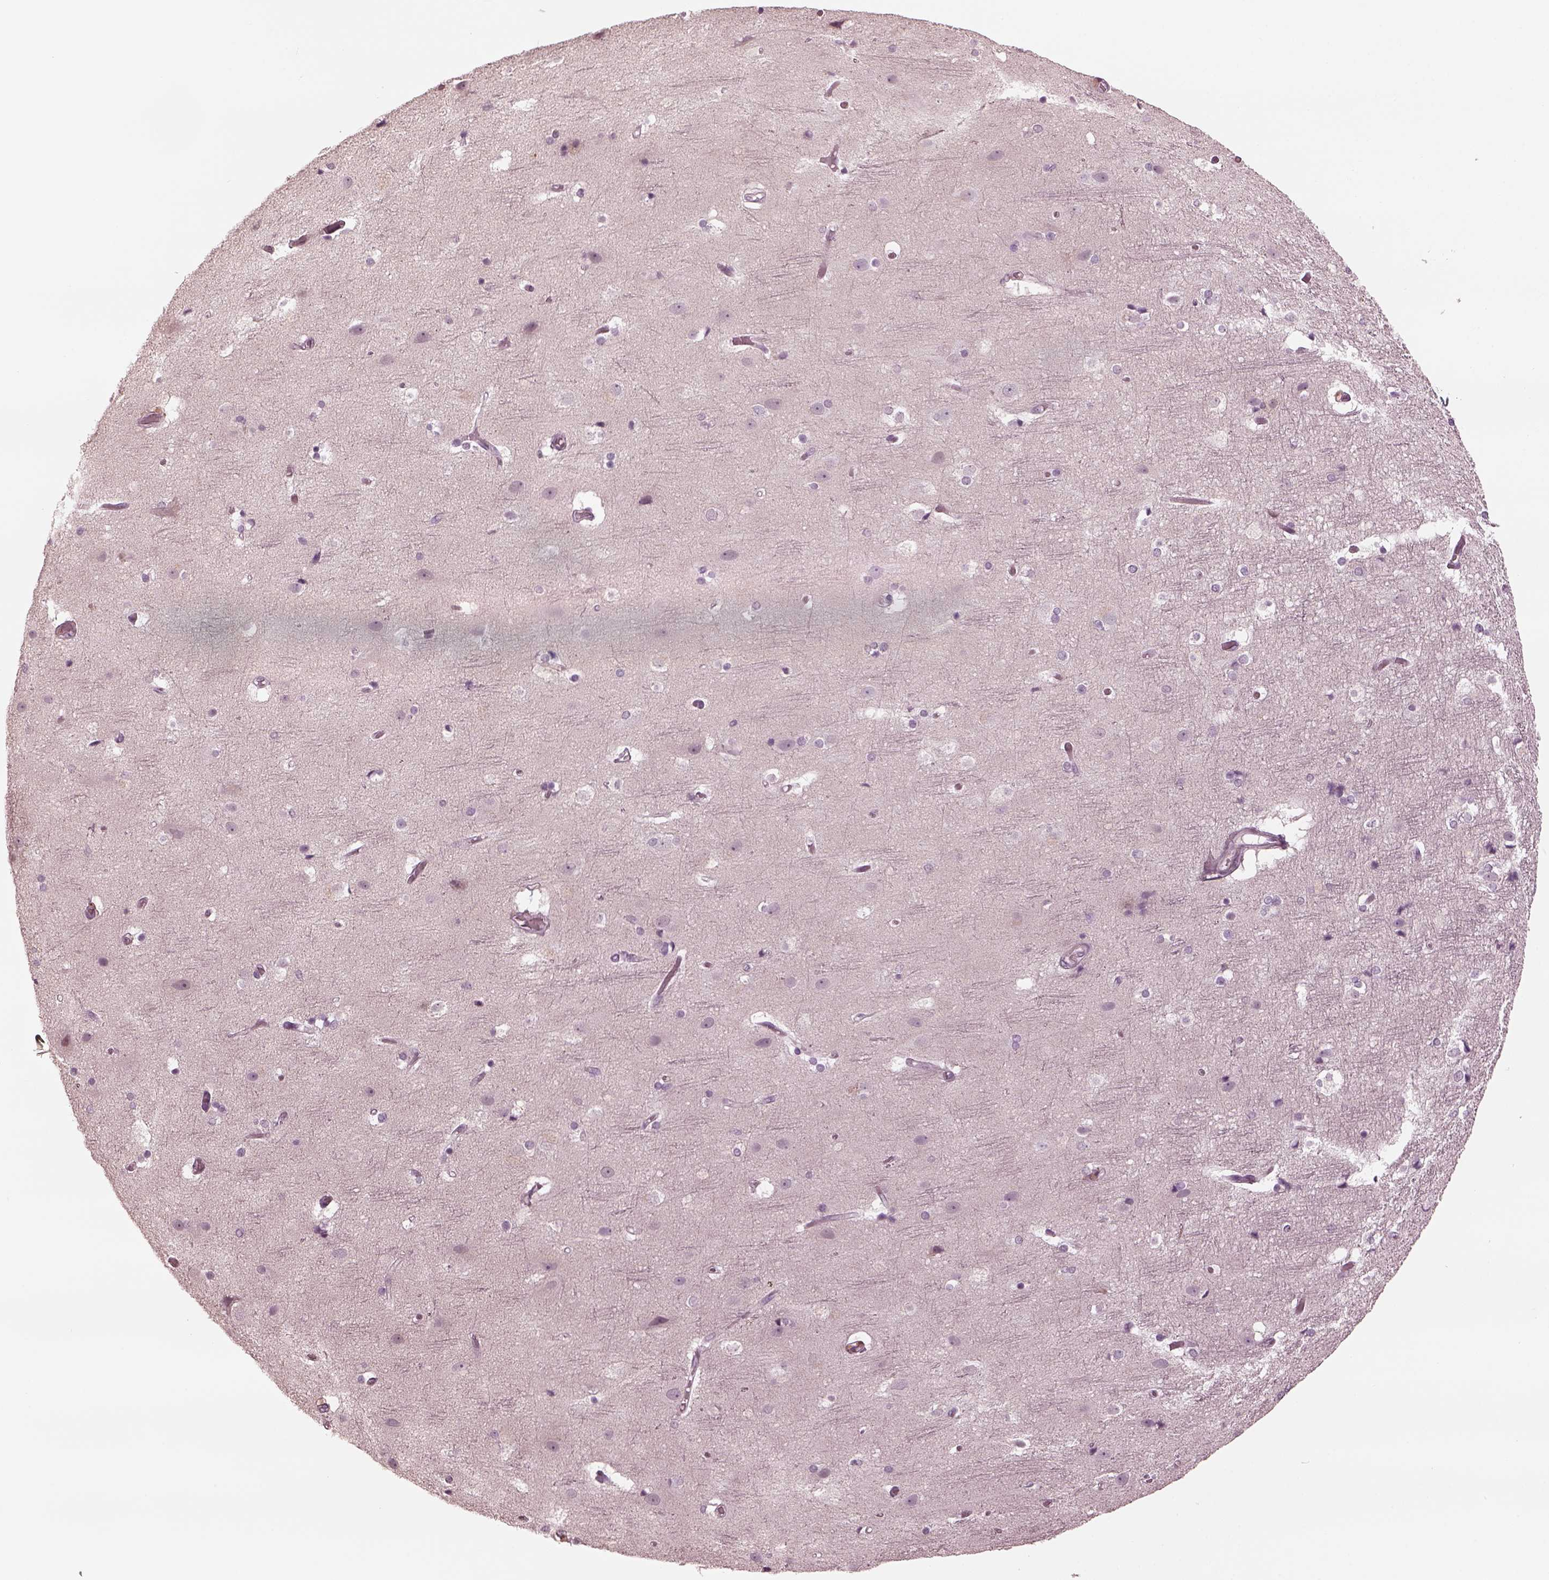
{"staining": {"intensity": "negative", "quantity": "none", "location": "none"}, "tissue": "cerebral cortex", "cell_type": "Endothelial cells", "image_type": "normal", "snomed": [{"axis": "morphology", "description": "Normal tissue, NOS"}, {"axis": "topography", "description": "Cerebral cortex"}], "caption": "Immunohistochemistry (IHC) image of unremarkable human cerebral cortex stained for a protein (brown), which shows no staining in endothelial cells.", "gene": "CCDC170", "patient": {"sex": "female", "age": 52}}